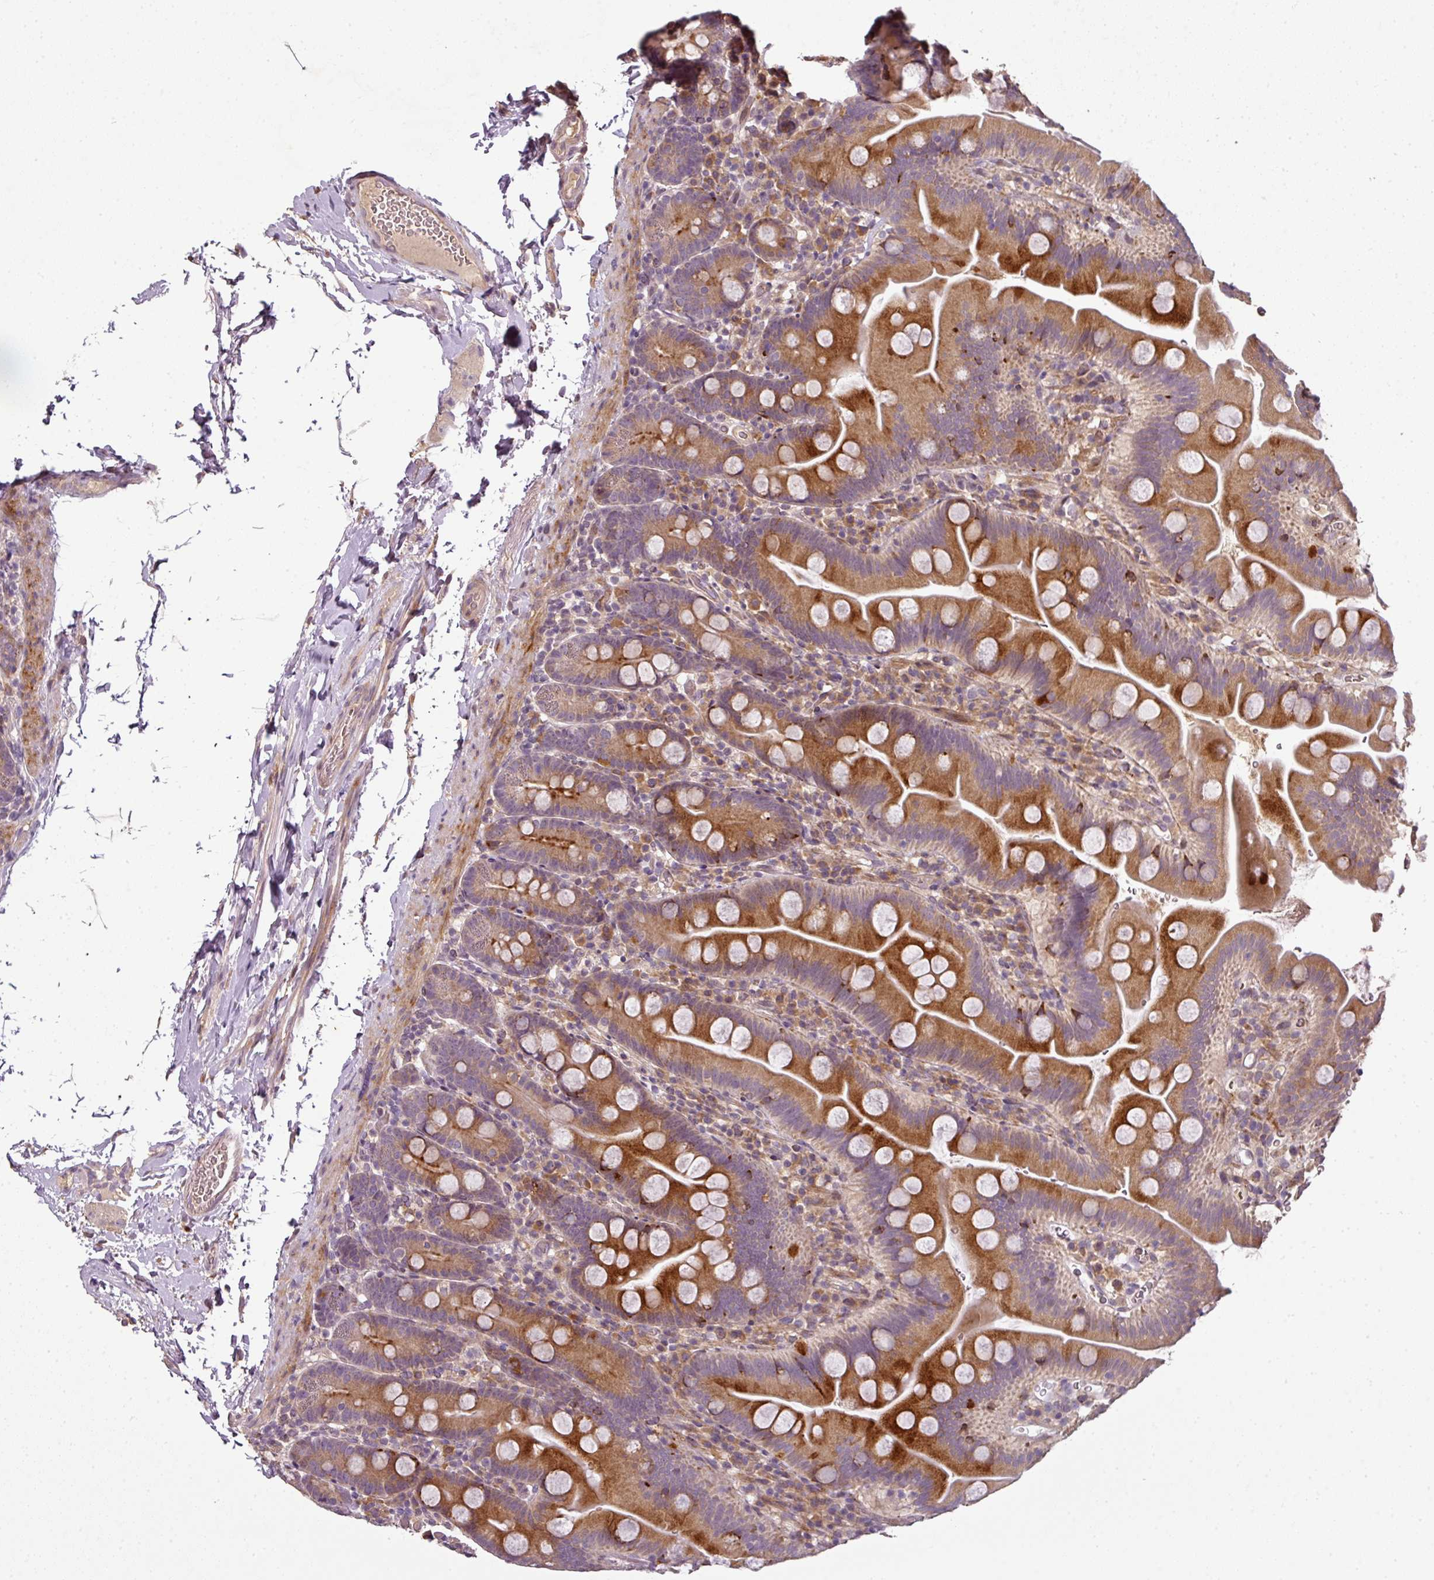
{"staining": {"intensity": "strong", "quantity": ">75%", "location": "cytoplasmic/membranous"}, "tissue": "small intestine", "cell_type": "Glandular cells", "image_type": "normal", "snomed": [{"axis": "morphology", "description": "Normal tissue, NOS"}, {"axis": "topography", "description": "Small intestine"}], "caption": "Human small intestine stained with a protein marker displays strong staining in glandular cells.", "gene": "SPCS3", "patient": {"sex": "female", "age": 68}}